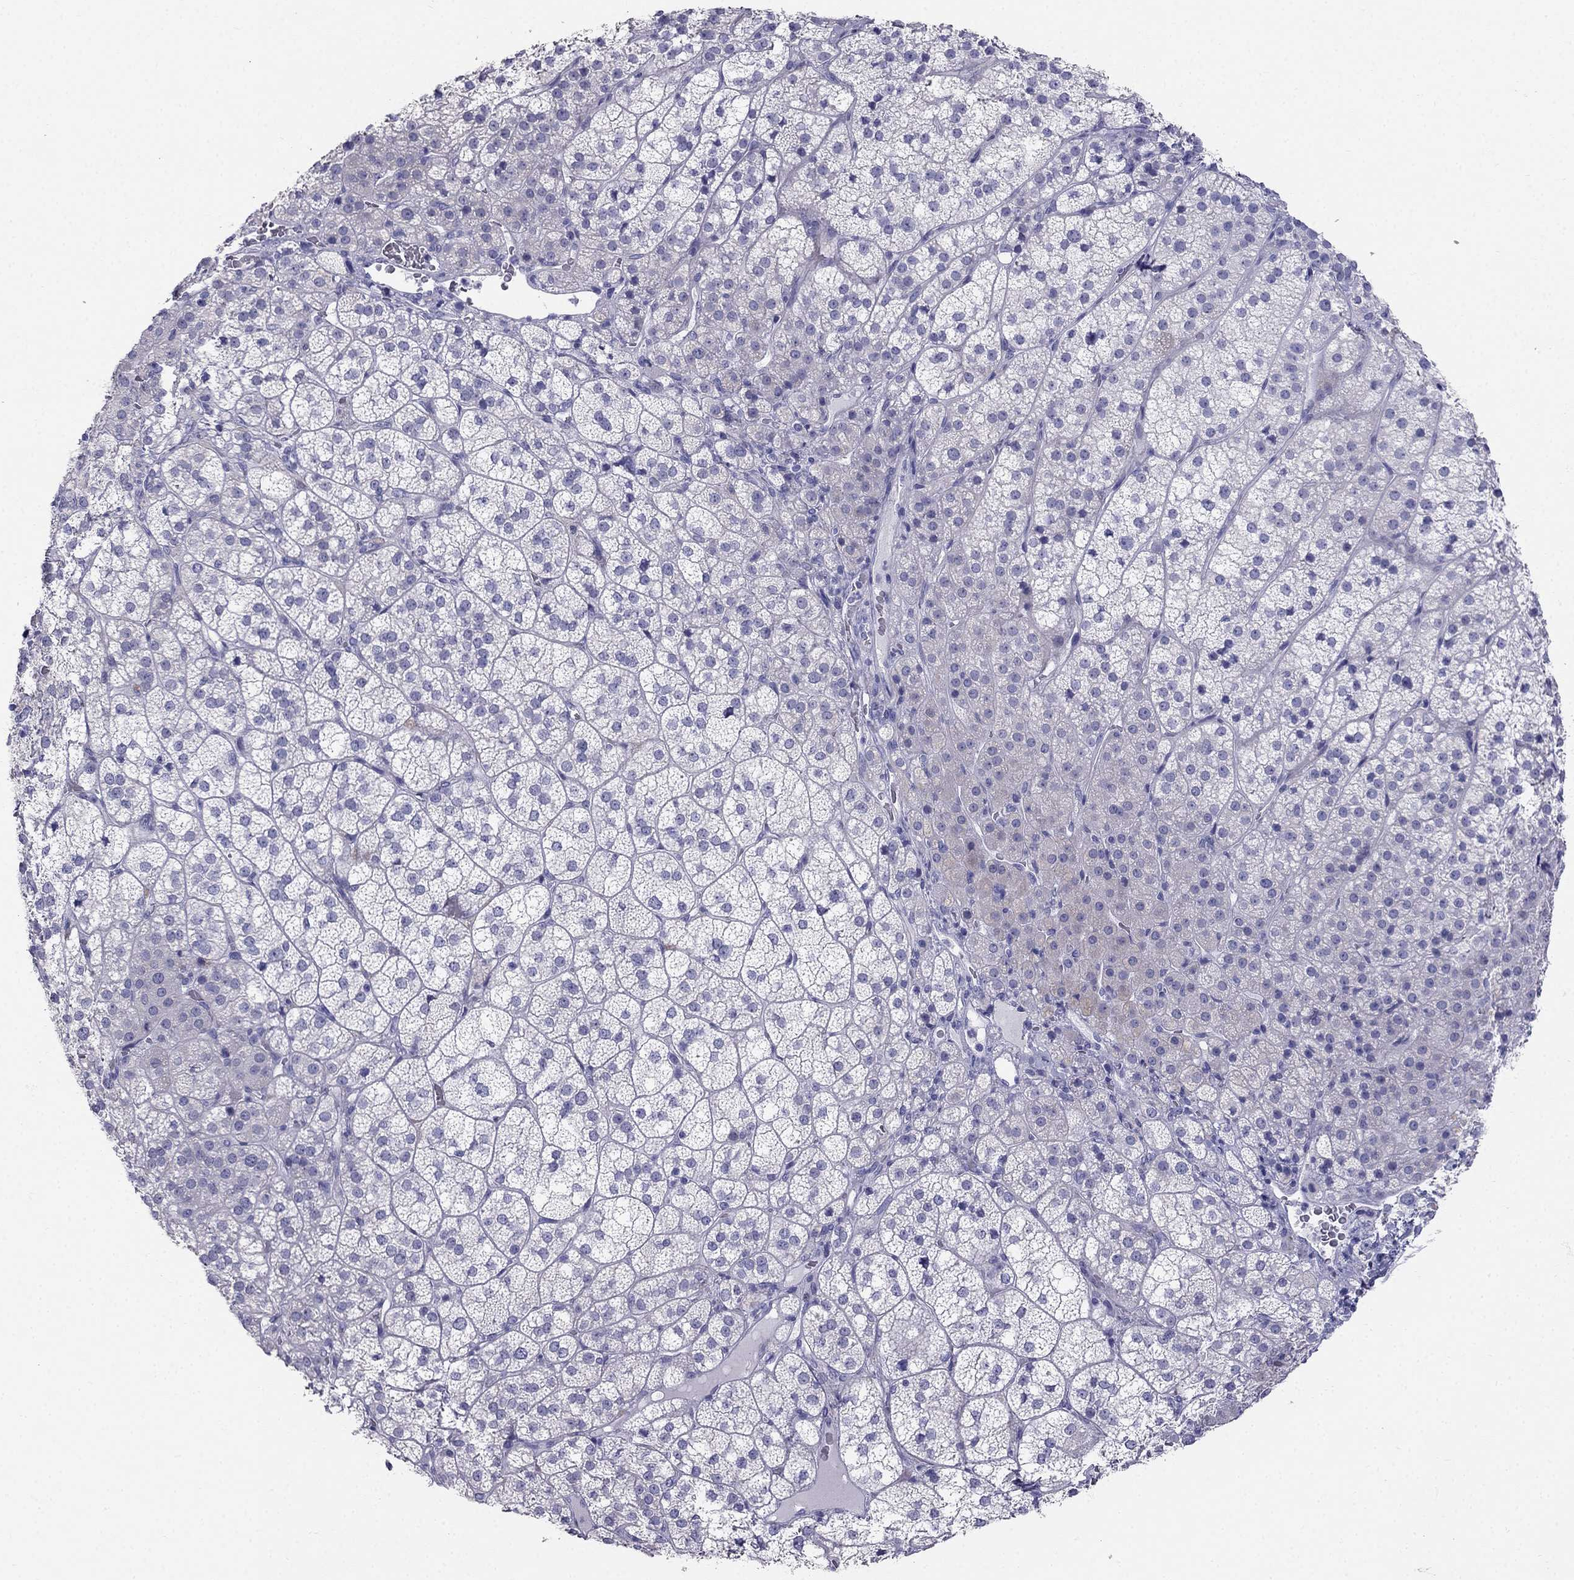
{"staining": {"intensity": "negative", "quantity": "none", "location": "none"}, "tissue": "adrenal gland", "cell_type": "Glandular cells", "image_type": "normal", "snomed": [{"axis": "morphology", "description": "Normal tissue, NOS"}, {"axis": "topography", "description": "Adrenal gland"}], "caption": "High power microscopy photomicrograph of an immunohistochemistry micrograph of benign adrenal gland, revealing no significant expression in glandular cells.", "gene": "RFLNA", "patient": {"sex": "female", "age": 60}}